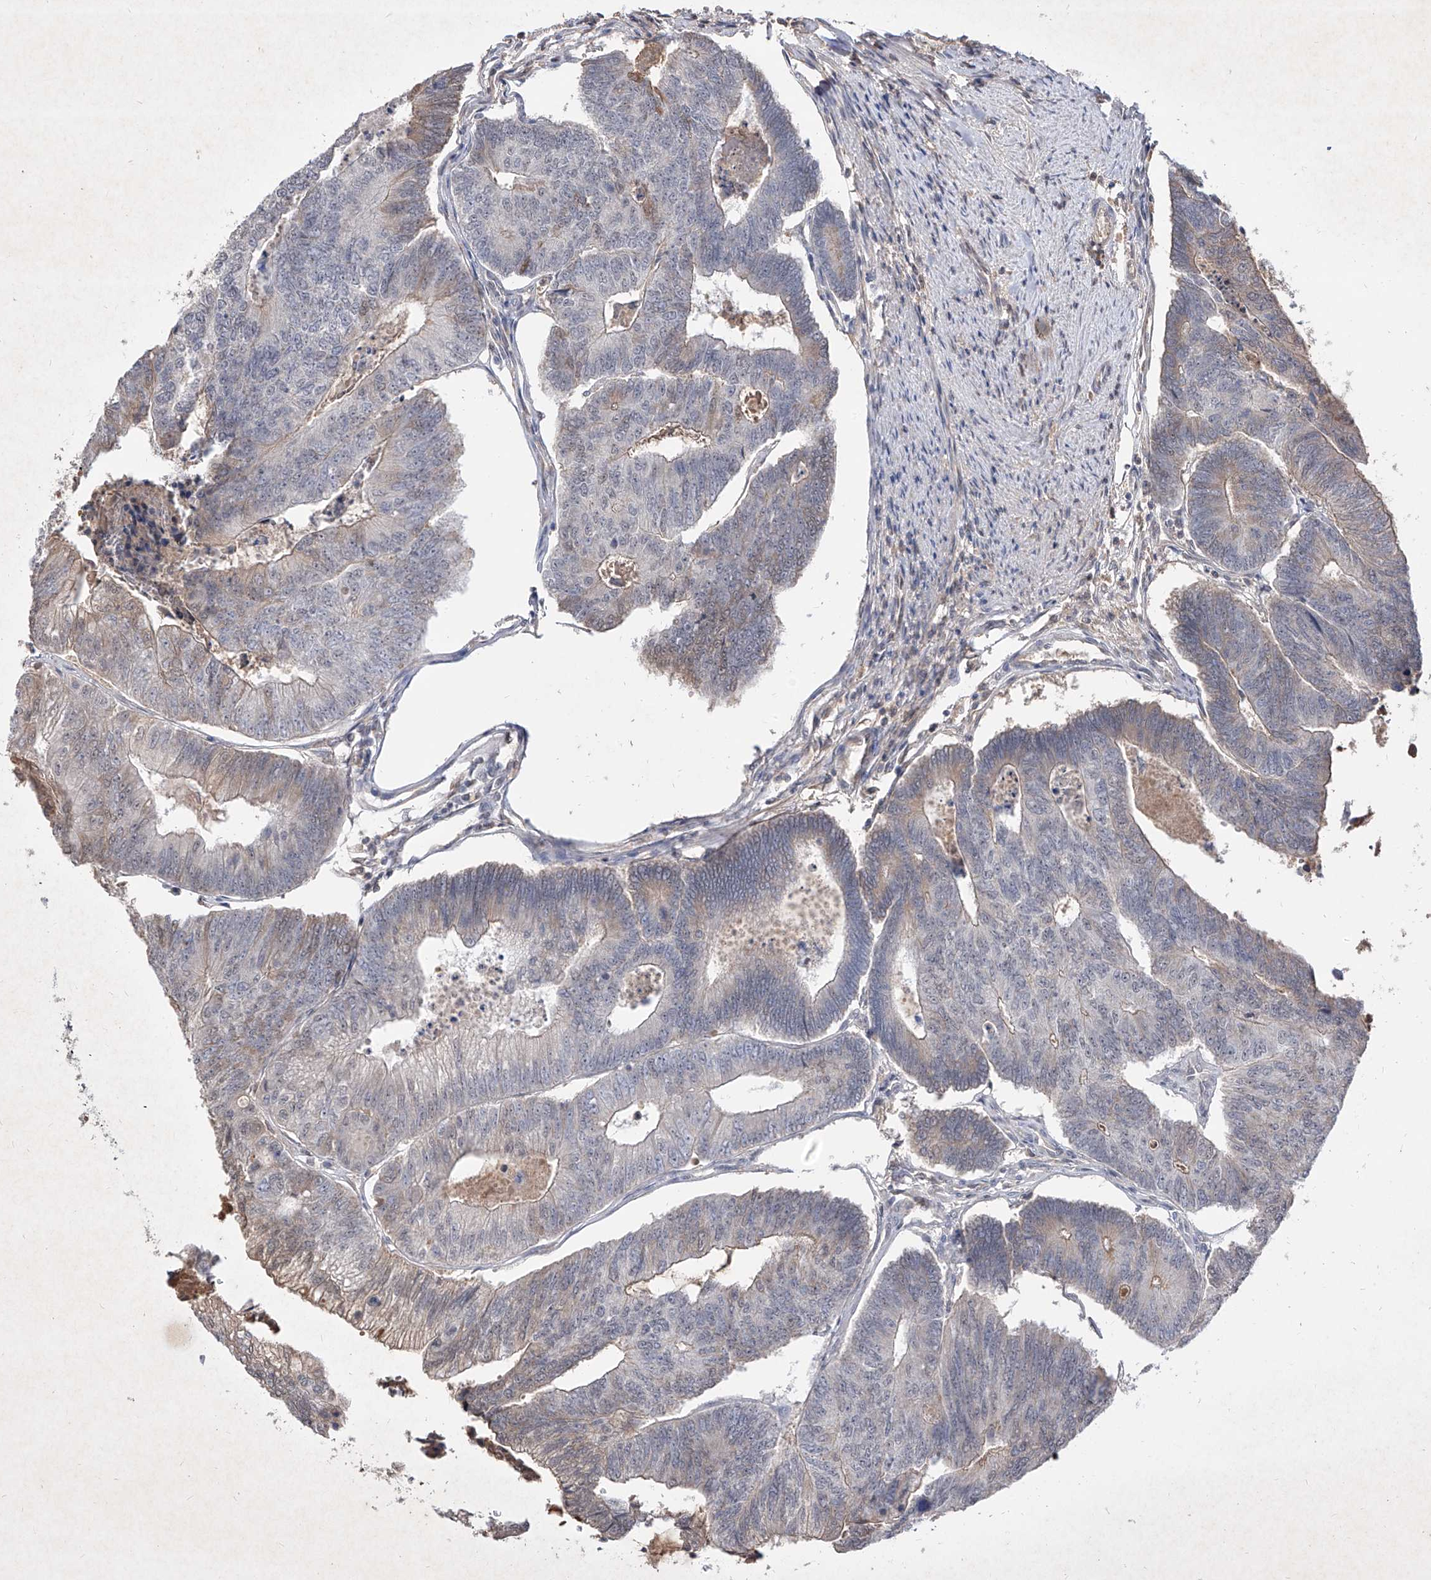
{"staining": {"intensity": "weak", "quantity": "25%-75%", "location": "cytoplasmic/membranous"}, "tissue": "colorectal cancer", "cell_type": "Tumor cells", "image_type": "cancer", "snomed": [{"axis": "morphology", "description": "Adenocarcinoma, NOS"}, {"axis": "topography", "description": "Colon"}], "caption": "IHC micrograph of colorectal cancer (adenocarcinoma) stained for a protein (brown), which demonstrates low levels of weak cytoplasmic/membranous expression in about 25%-75% of tumor cells.", "gene": "C4A", "patient": {"sex": "female", "age": 67}}